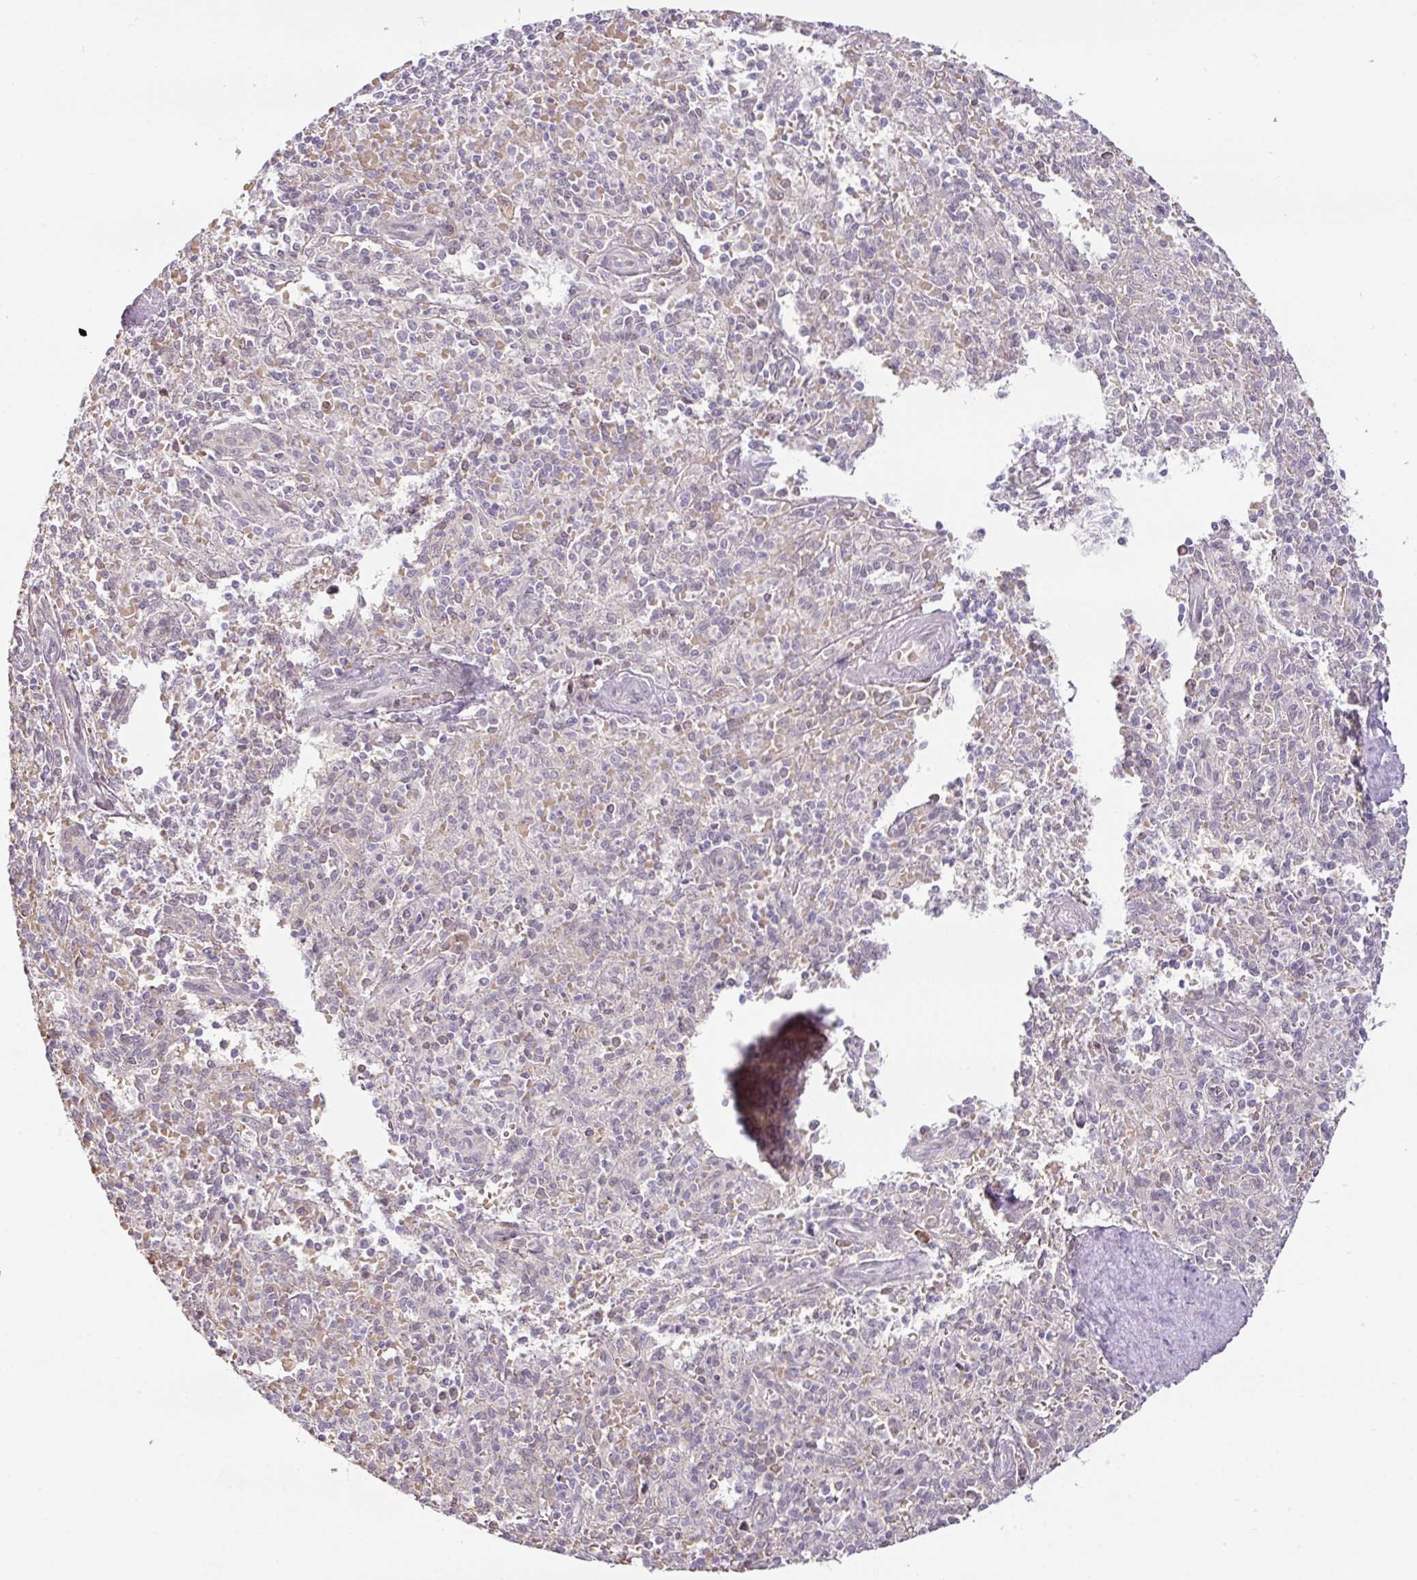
{"staining": {"intensity": "negative", "quantity": "none", "location": "none"}, "tissue": "spleen", "cell_type": "Cells in red pulp", "image_type": "normal", "snomed": [{"axis": "morphology", "description": "Normal tissue, NOS"}, {"axis": "topography", "description": "Spleen"}], "caption": "Image shows no protein positivity in cells in red pulp of normal spleen.", "gene": "PARP2", "patient": {"sex": "female", "age": 70}}